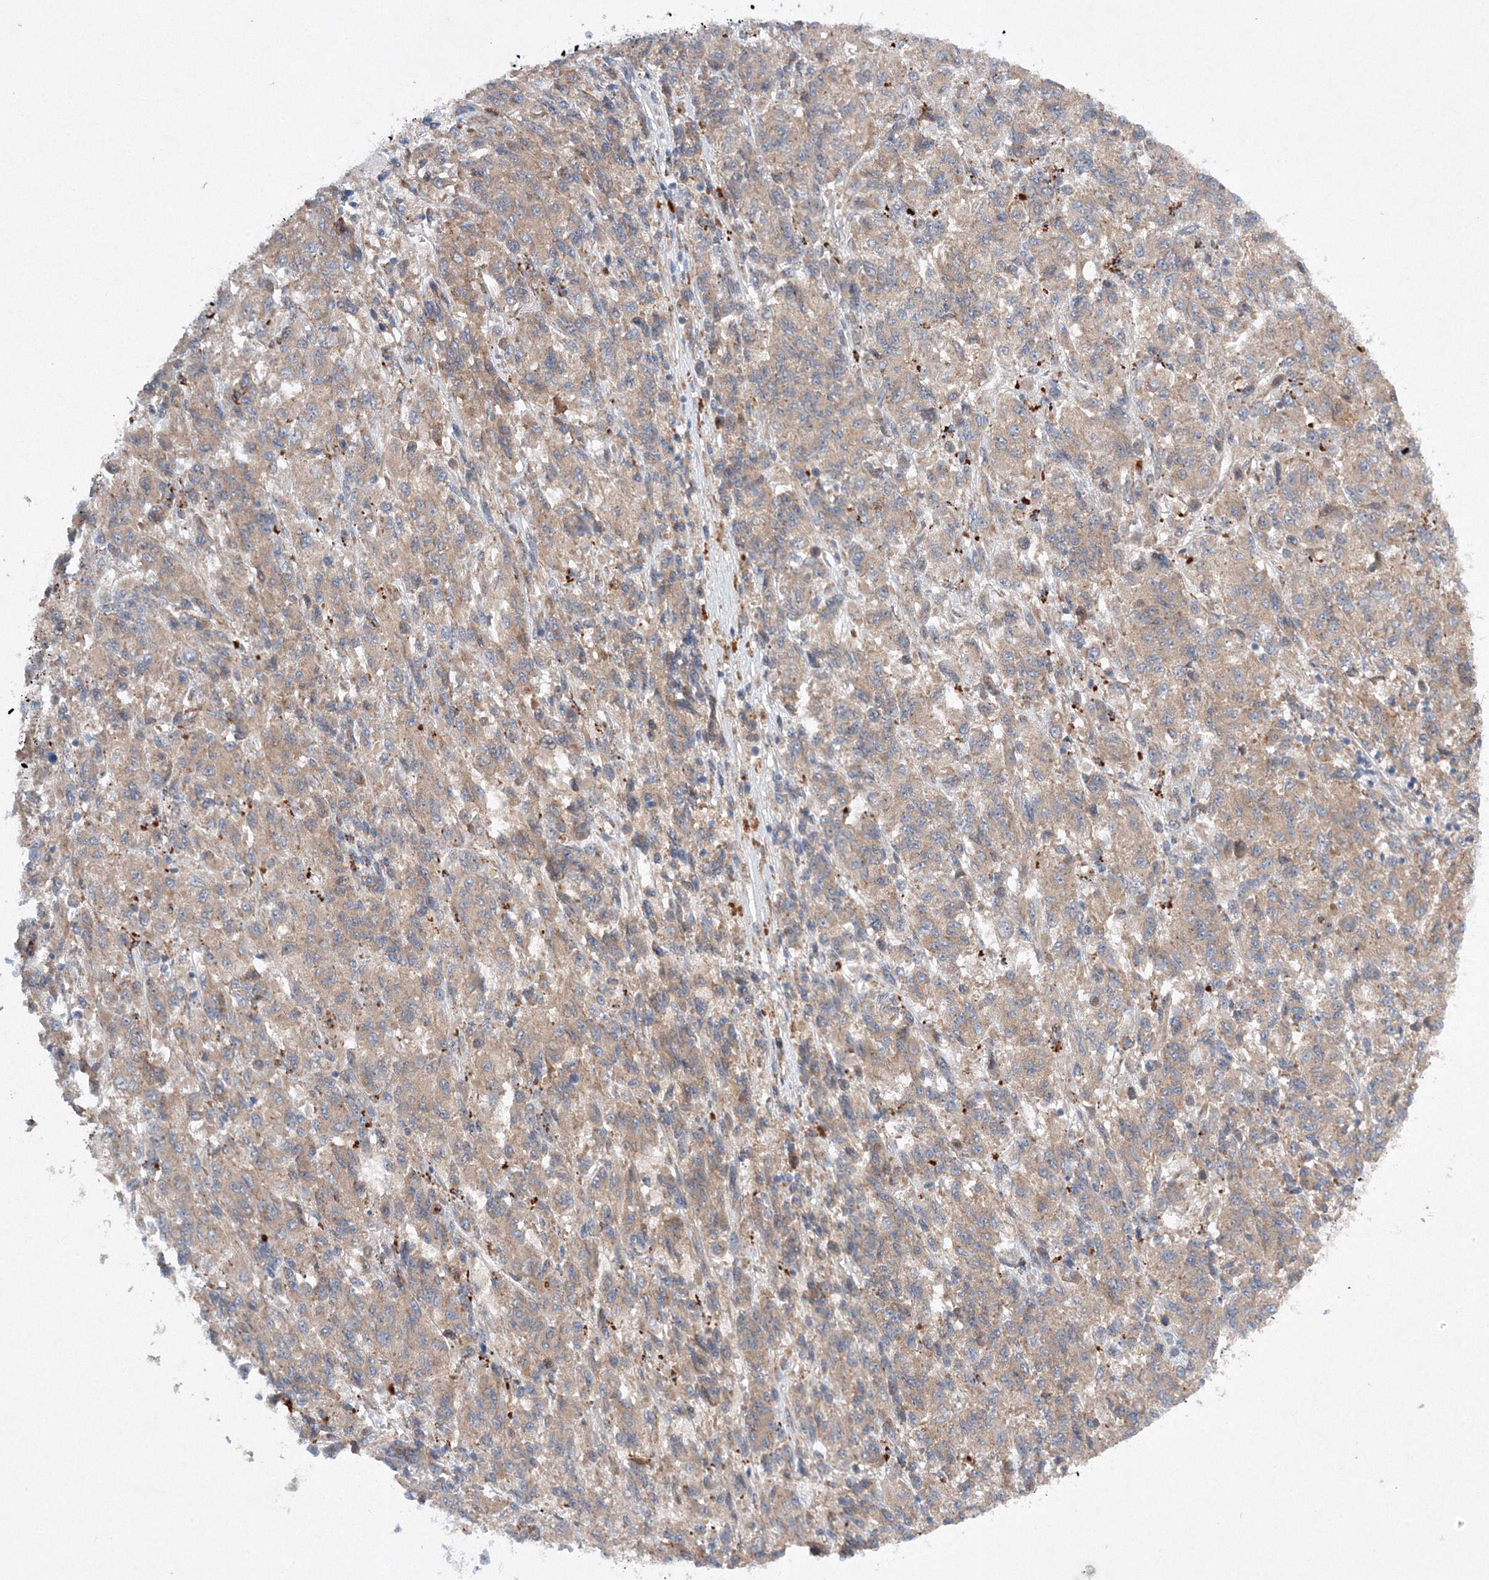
{"staining": {"intensity": "weak", "quantity": "25%-75%", "location": "cytoplasmic/membranous"}, "tissue": "melanoma", "cell_type": "Tumor cells", "image_type": "cancer", "snomed": [{"axis": "morphology", "description": "Malignant melanoma, Metastatic site"}, {"axis": "topography", "description": "Lung"}], "caption": "This histopathology image shows immunohistochemistry staining of malignant melanoma (metastatic site), with low weak cytoplasmic/membranous positivity in approximately 25%-75% of tumor cells.", "gene": "SLC36A1", "patient": {"sex": "male", "age": 64}}